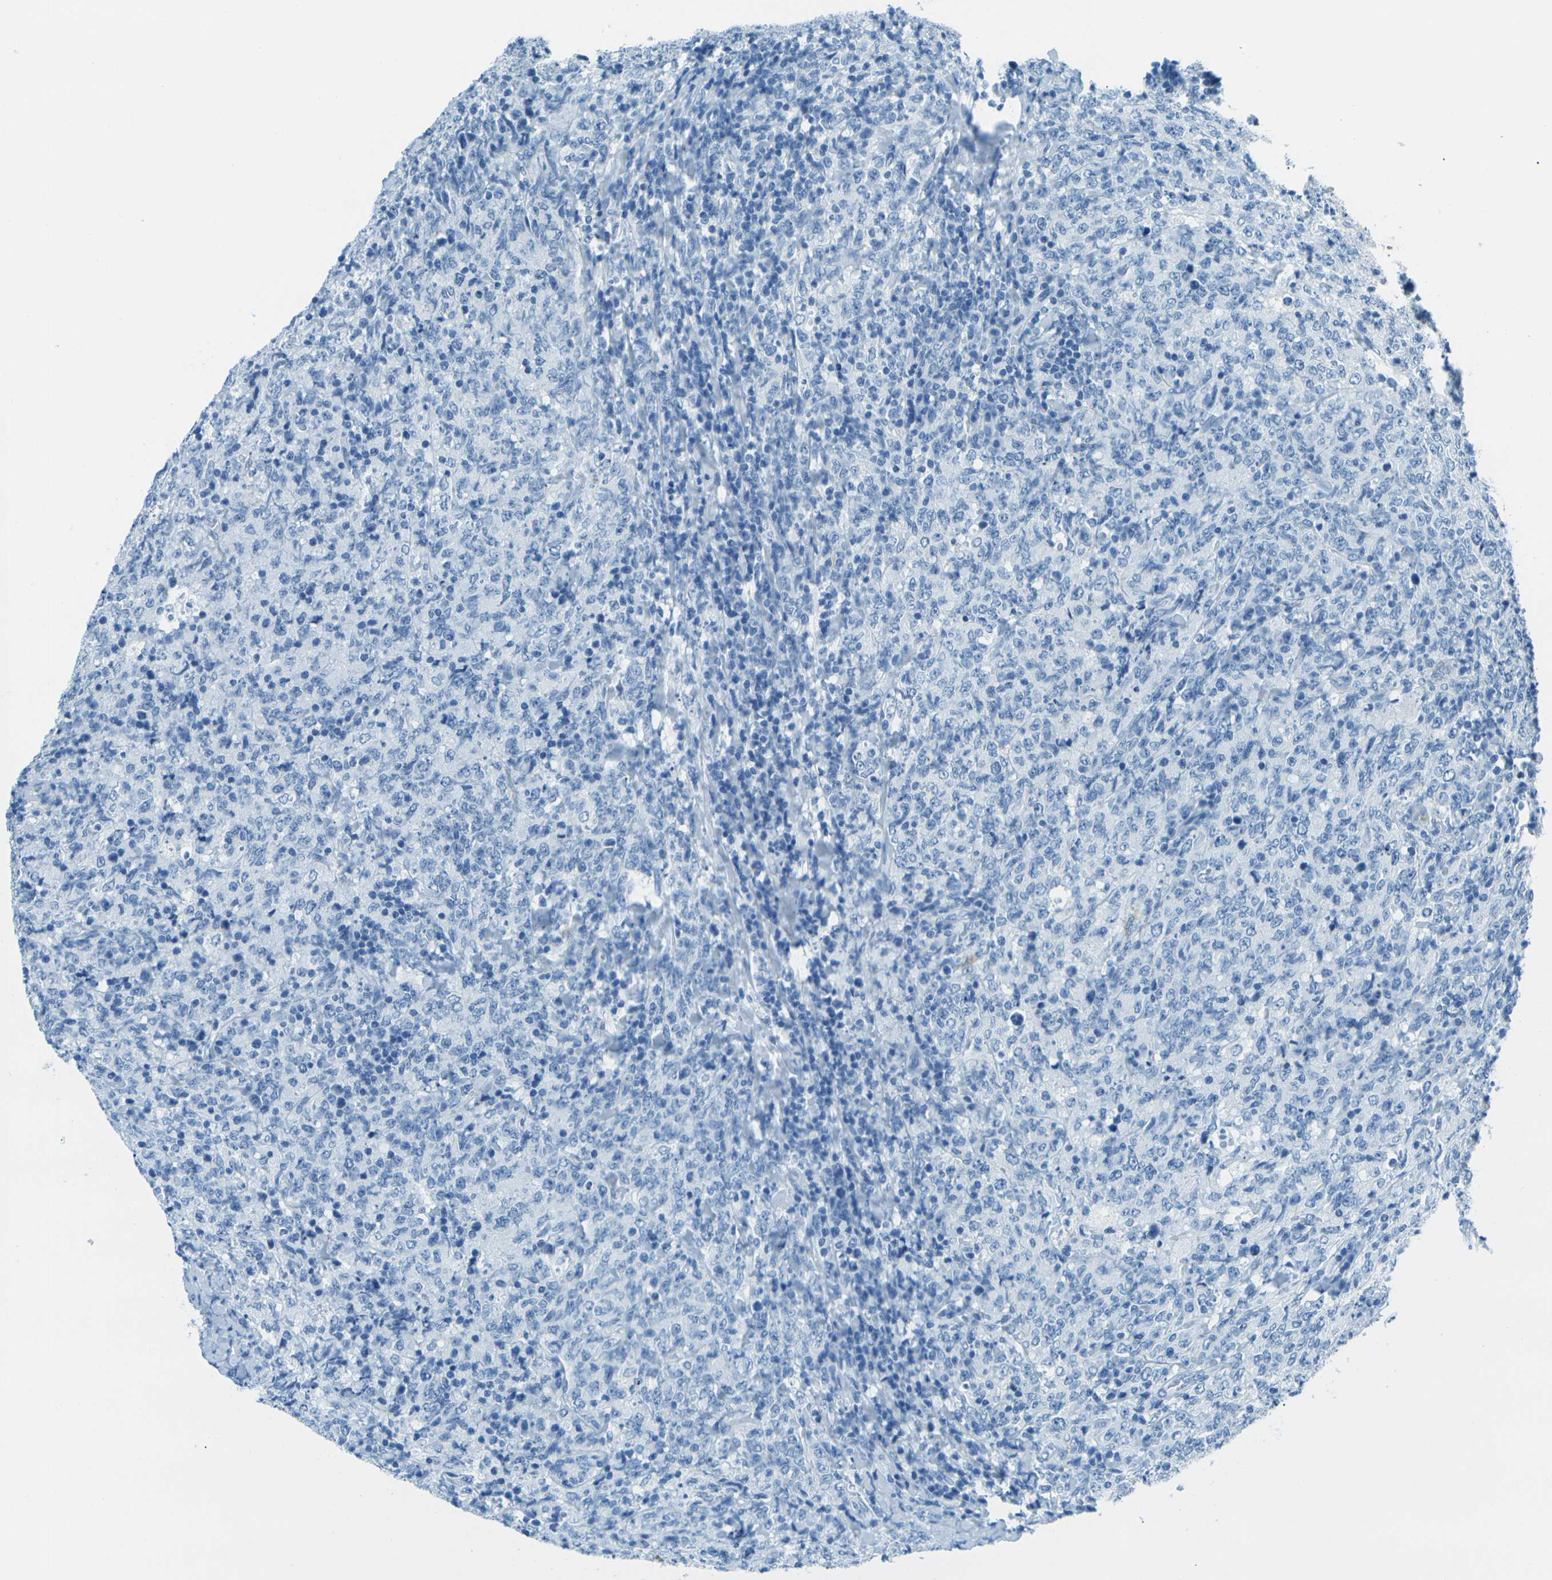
{"staining": {"intensity": "negative", "quantity": "none", "location": "none"}, "tissue": "lymphoma", "cell_type": "Tumor cells", "image_type": "cancer", "snomed": [{"axis": "morphology", "description": "Malignant lymphoma, non-Hodgkin's type, High grade"}, {"axis": "topography", "description": "Tonsil"}], "caption": "An image of human malignant lymphoma, non-Hodgkin's type (high-grade) is negative for staining in tumor cells. (DAB (3,3'-diaminobenzidine) immunohistochemistry visualized using brightfield microscopy, high magnification).", "gene": "OCLN", "patient": {"sex": "female", "age": 36}}